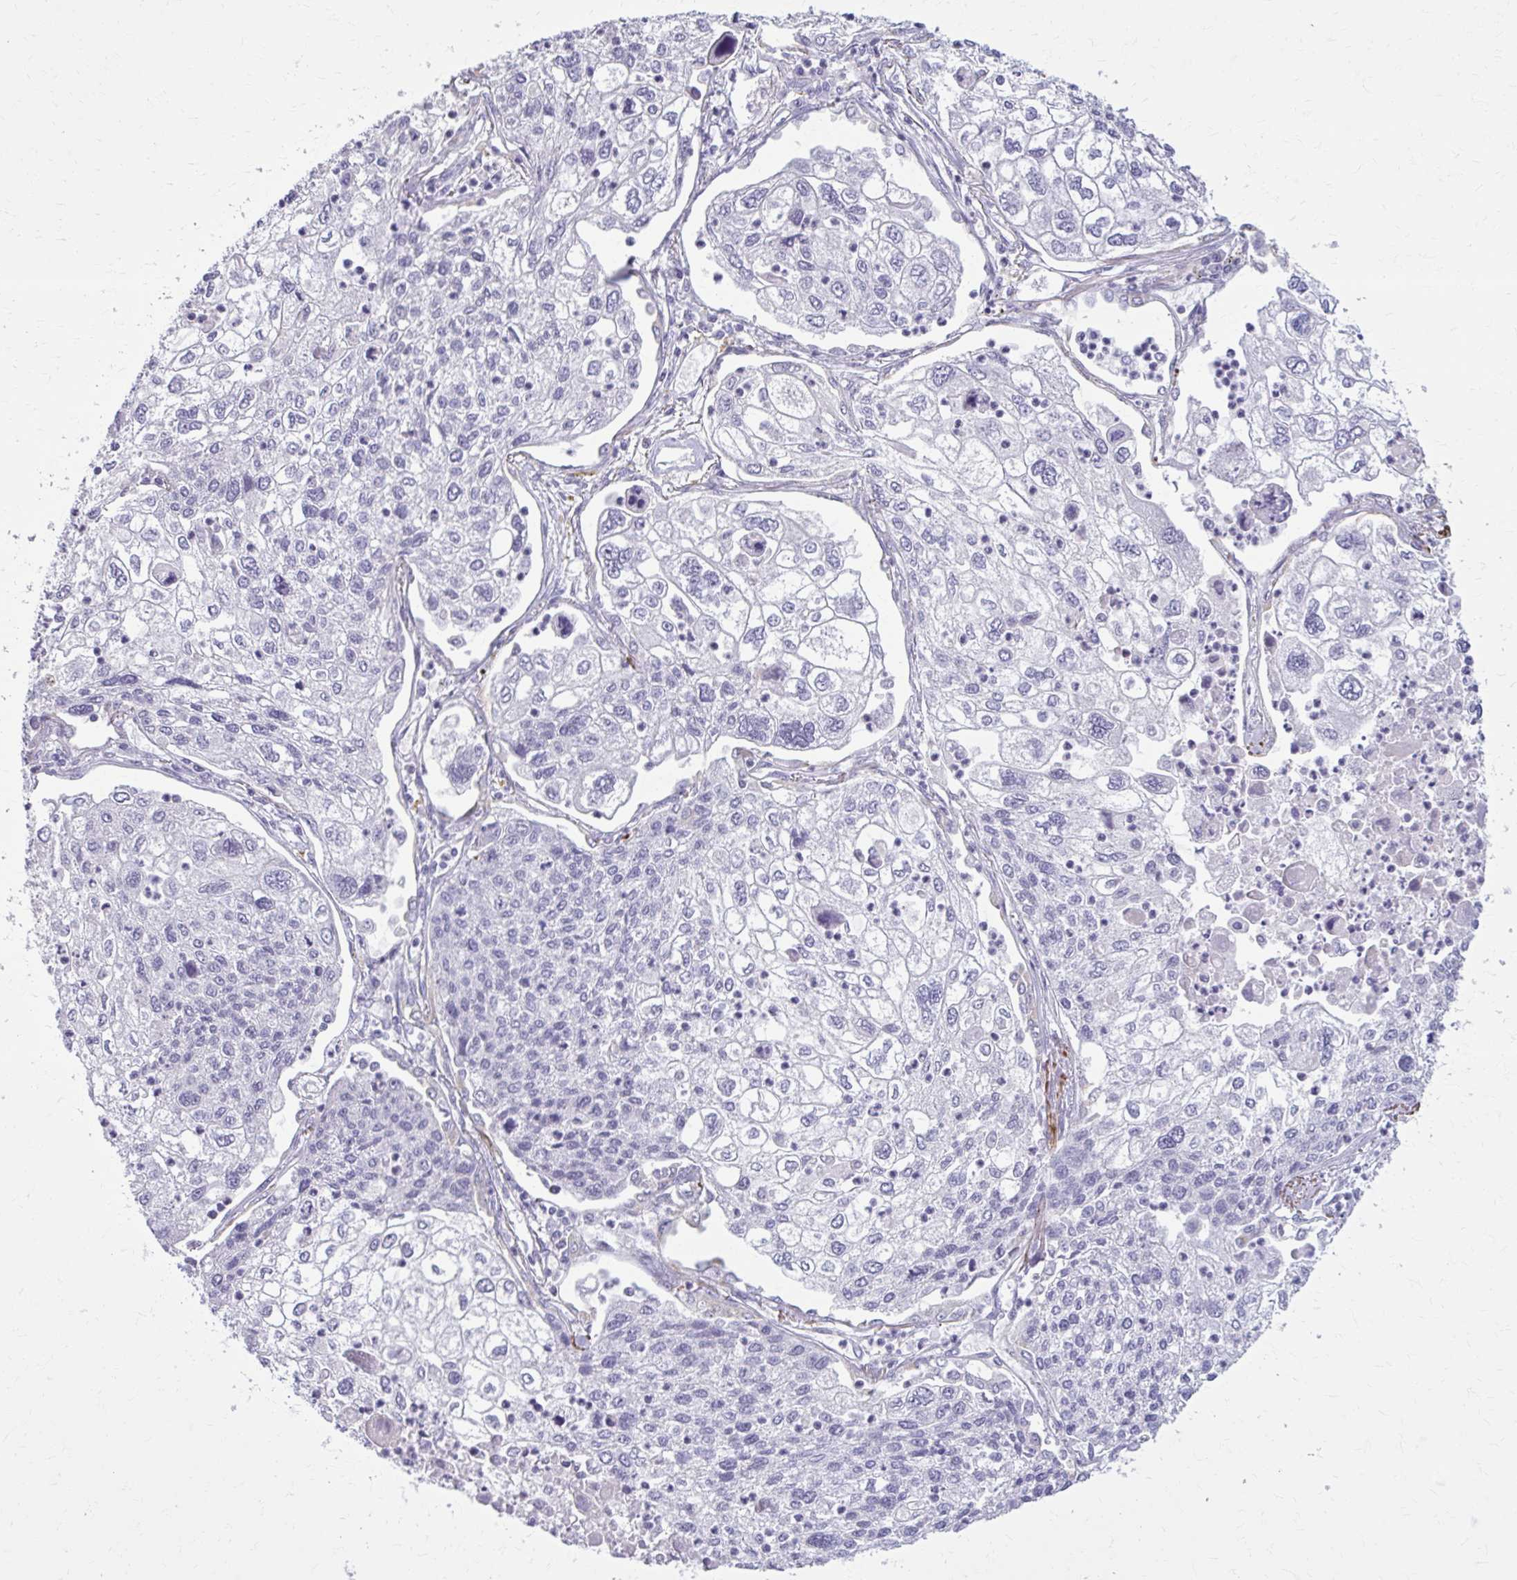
{"staining": {"intensity": "negative", "quantity": "none", "location": "none"}, "tissue": "lung cancer", "cell_type": "Tumor cells", "image_type": "cancer", "snomed": [{"axis": "morphology", "description": "Squamous cell carcinoma, NOS"}, {"axis": "topography", "description": "Lung"}], "caption": "Tumor cells are negative for protein expression in human lung squamous cell carcinoma. (Immunohistochemistry, brightfield microscopy, high magnification).", "gene": "OR4B1", "patient": {"sex": "male", "age": 74}}